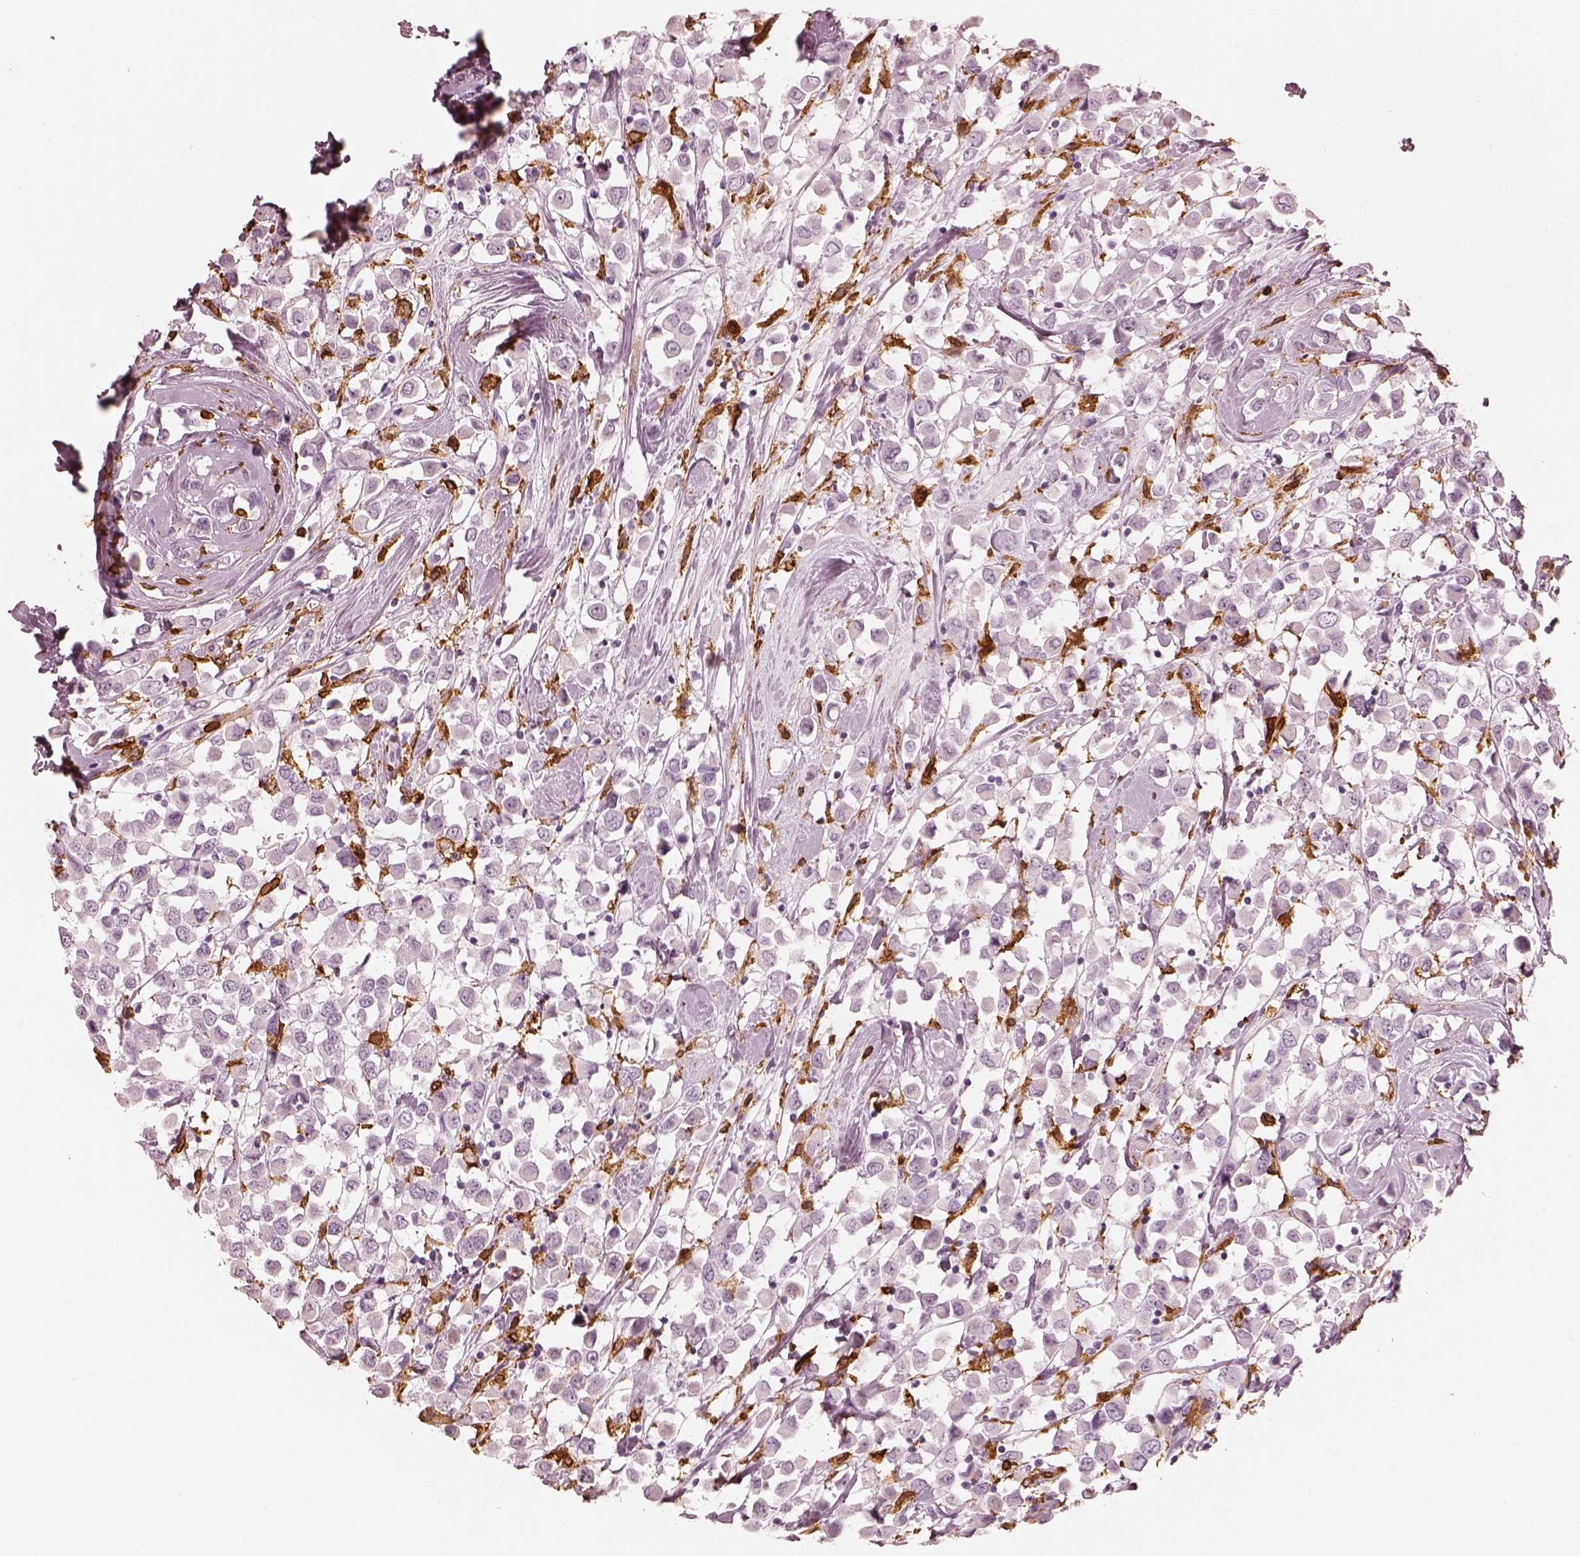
{"staining": {"intensity": "negative", "quantity": "none", "location": "none"}, "tissue": "breast cancer", "cell_type": "Tumor cells", "image_type": "cancer", "snomed": [{"axis": "morphology", "description": "Duct carcinoma"}, {"axis": "topography", "description": "Breast"}], "caption": "Human invasive ductal carcinoma (breast) stained for a protein using immunohistochemistry (IHC) reveals no staining in tumor cells.", "gene": "ALOX5", "patient": {"sex": "female", "age": 61}}